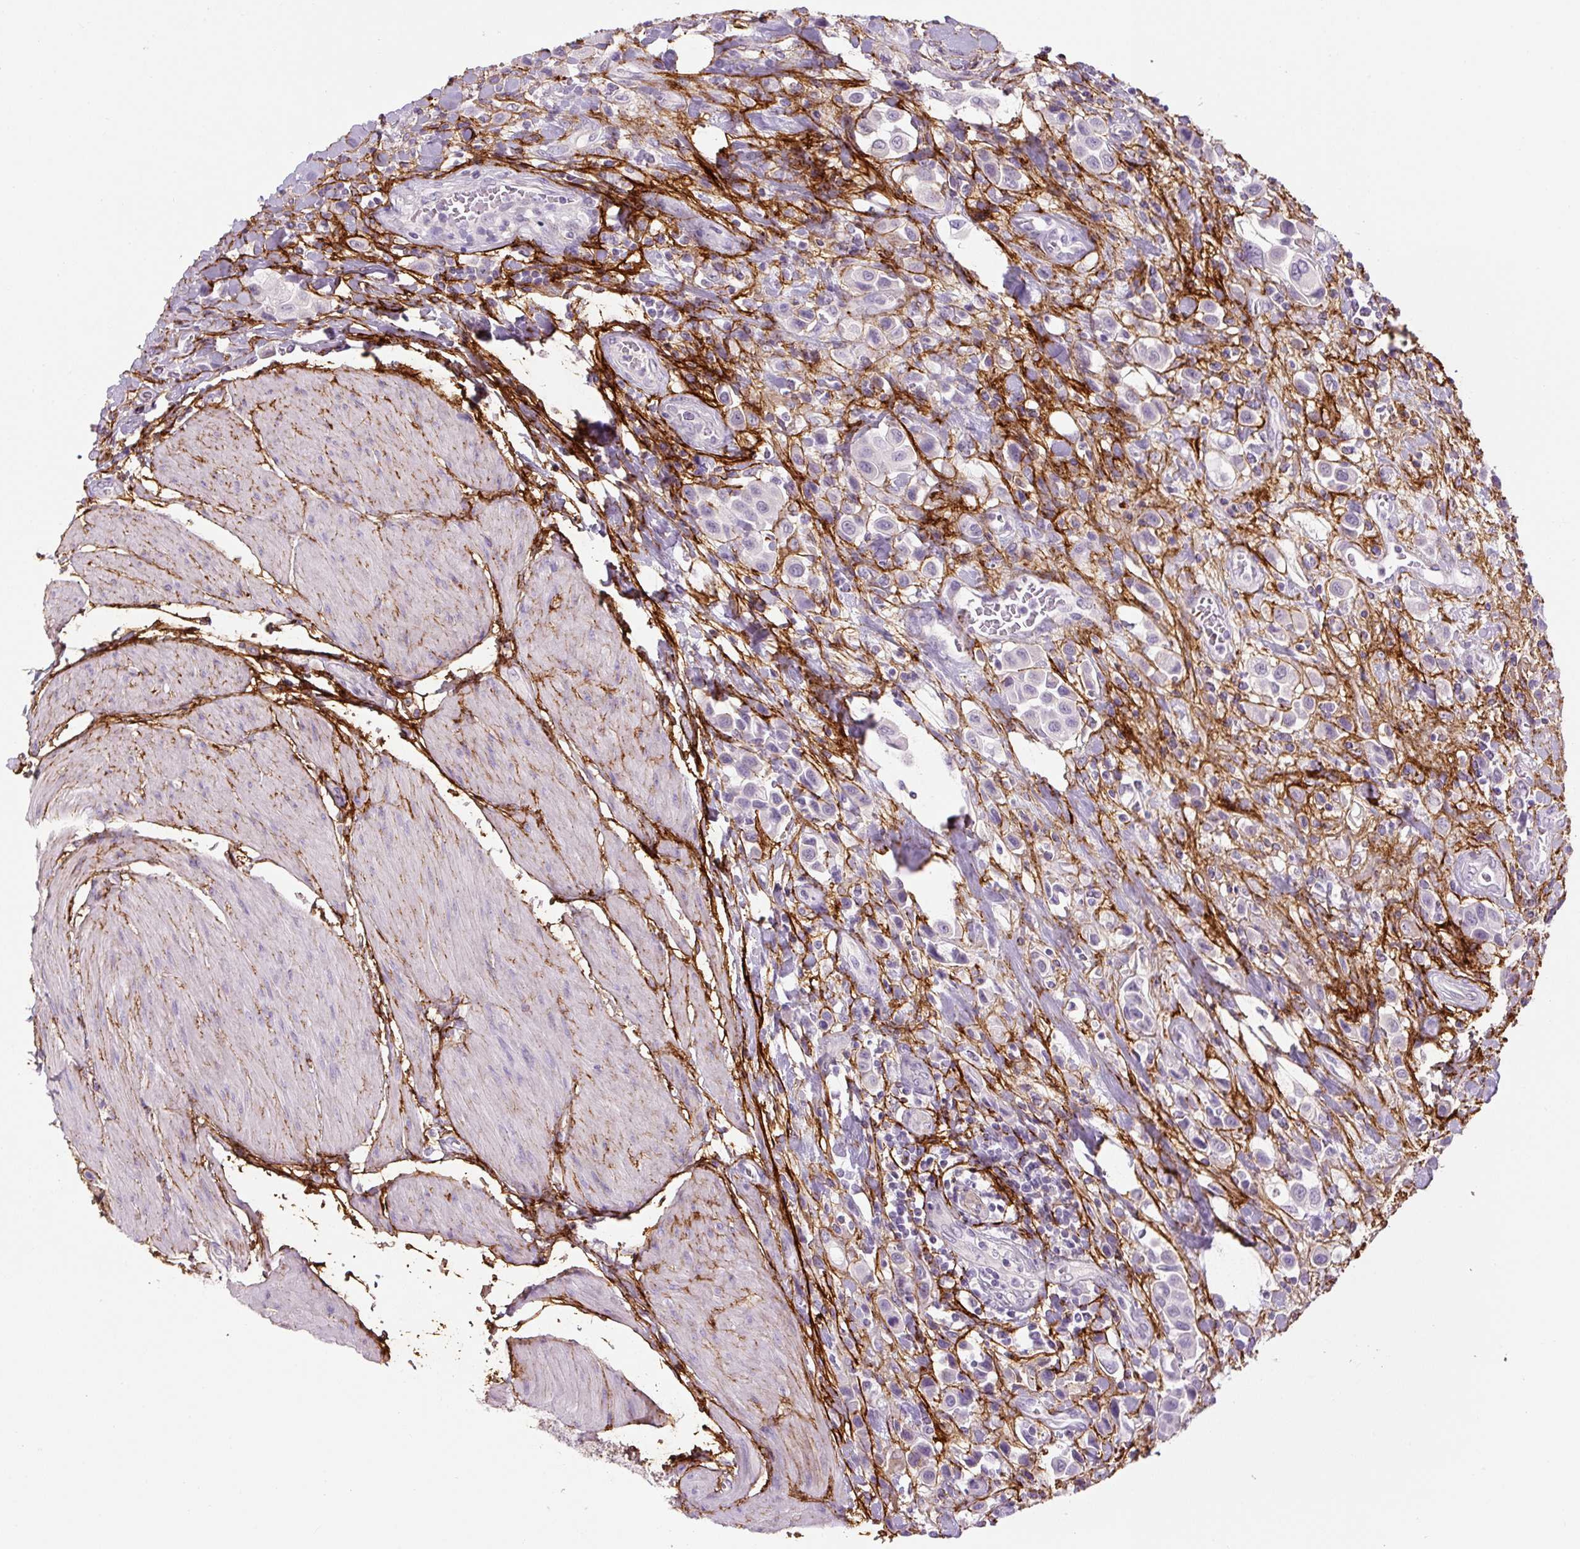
{"staining": {"intensity": "negative", "quantity": "none", "location": "none"}, "tissue": "urothelial cancer", "cell_type": "Tumor cells", "image_type": "cancer", "snomed": [{"axis": "morphology", "description": "Urothelial carcinoma, High grade"}, {"axis": "topography", "description": "Urinary bladder"}], "caption": "Immunohistochemistry (IHC) image of neoplastic tissue: human urothelial cancer stained with DAB displays no significant protein staining in tumor cells. Brightfield microscopy of immunohistochemistry stained with DAB (3,3'-diaminobenzidine) (brown) and hematoxylin (blue), captured at high magnification.", "gene": "FBN1", "patient": {"sex": "male", "age": 50}}